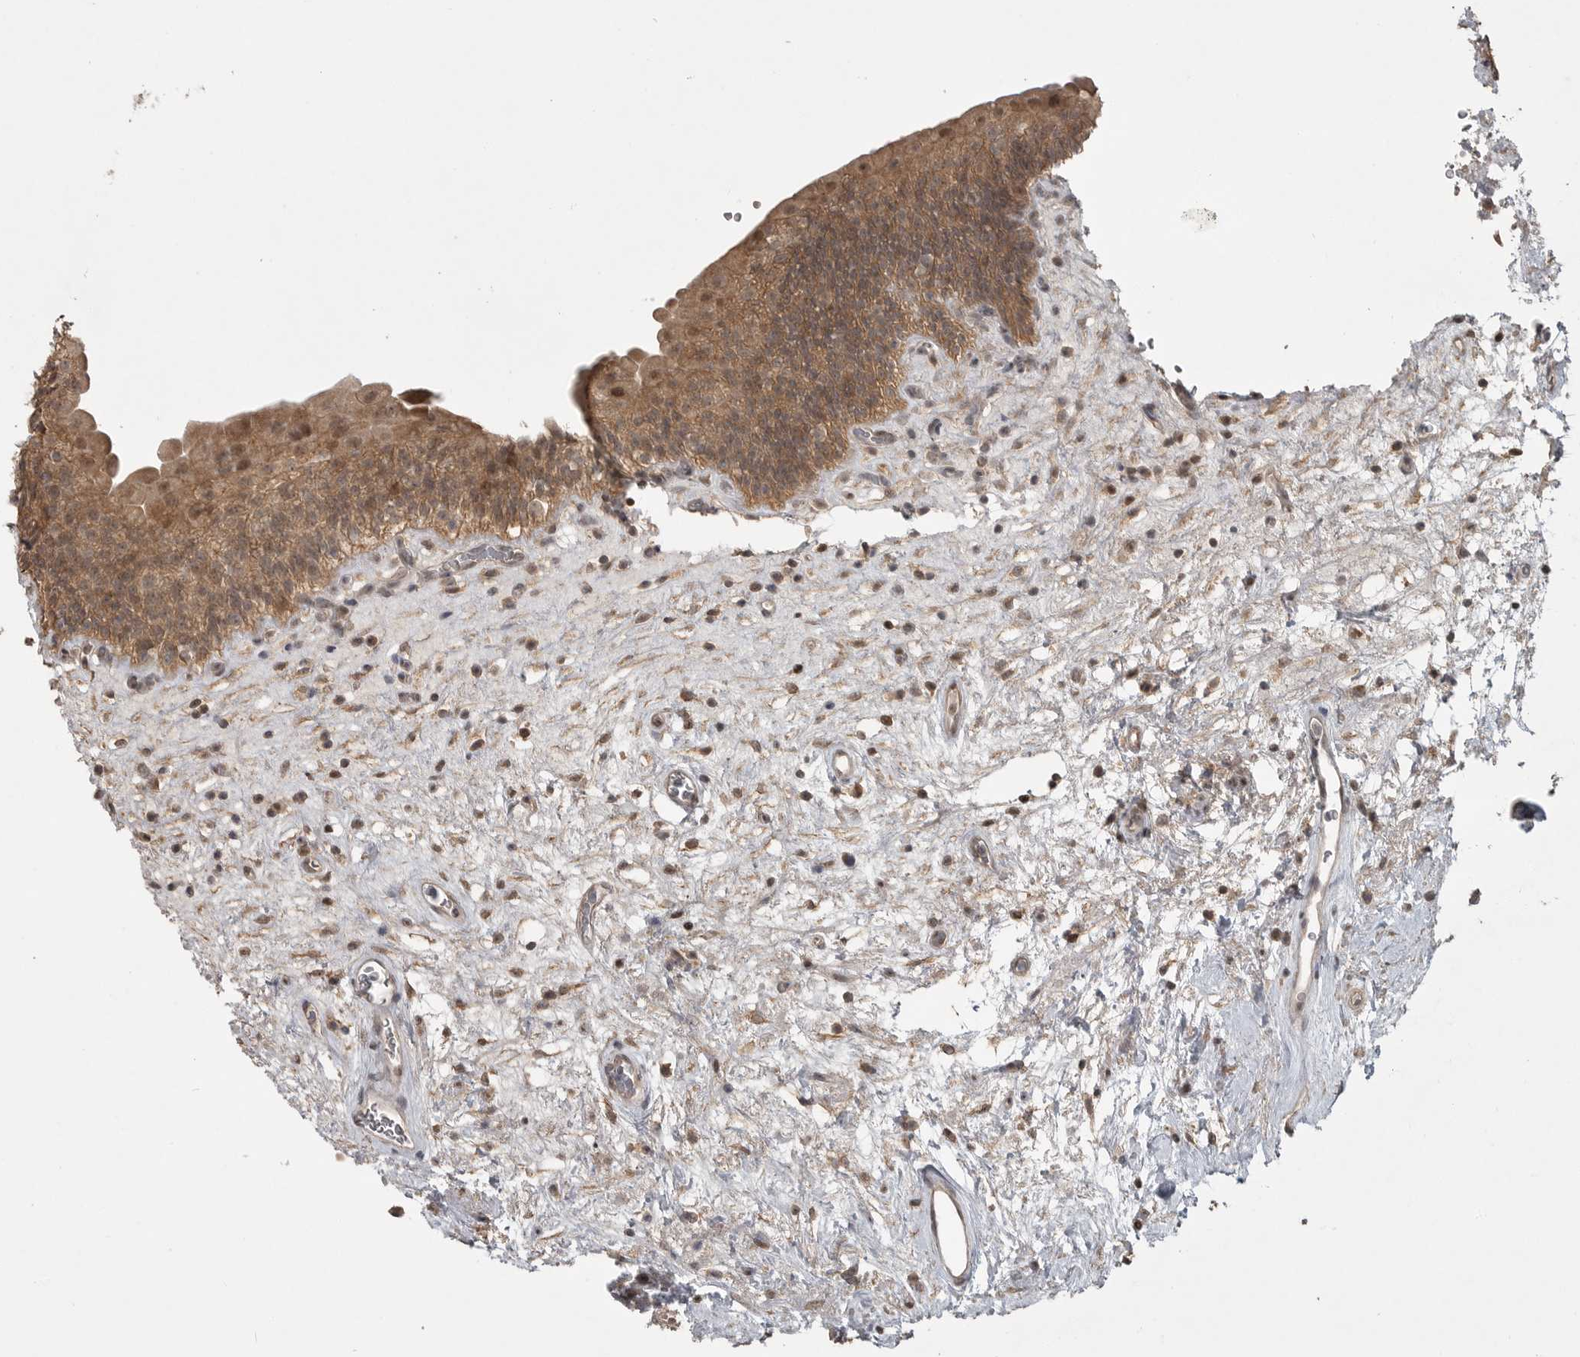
{"staining": {"intensity": "moderate", "quantity": ">75%", "location": "cytoplasmic/membranous"}, "tissue": "urinary bladder", "cell_type": "Urothelial cells", "image_type": "normal", "snomed": [{"axis": "morphology", "description": "Normal tissue, NOS"}, {"axis": "topography", "description": "Urinary bladder"}], "caption": "Immunohistochemical staining of normal urinary bladder shows moderate cytoplasmic/membranous protein staining in approximately >75% of urothelial cells. (IHC, brightfield microscopy, high magnification).", "gene": "LLGL1", "patient": {"sex": "male", "age": 83}}